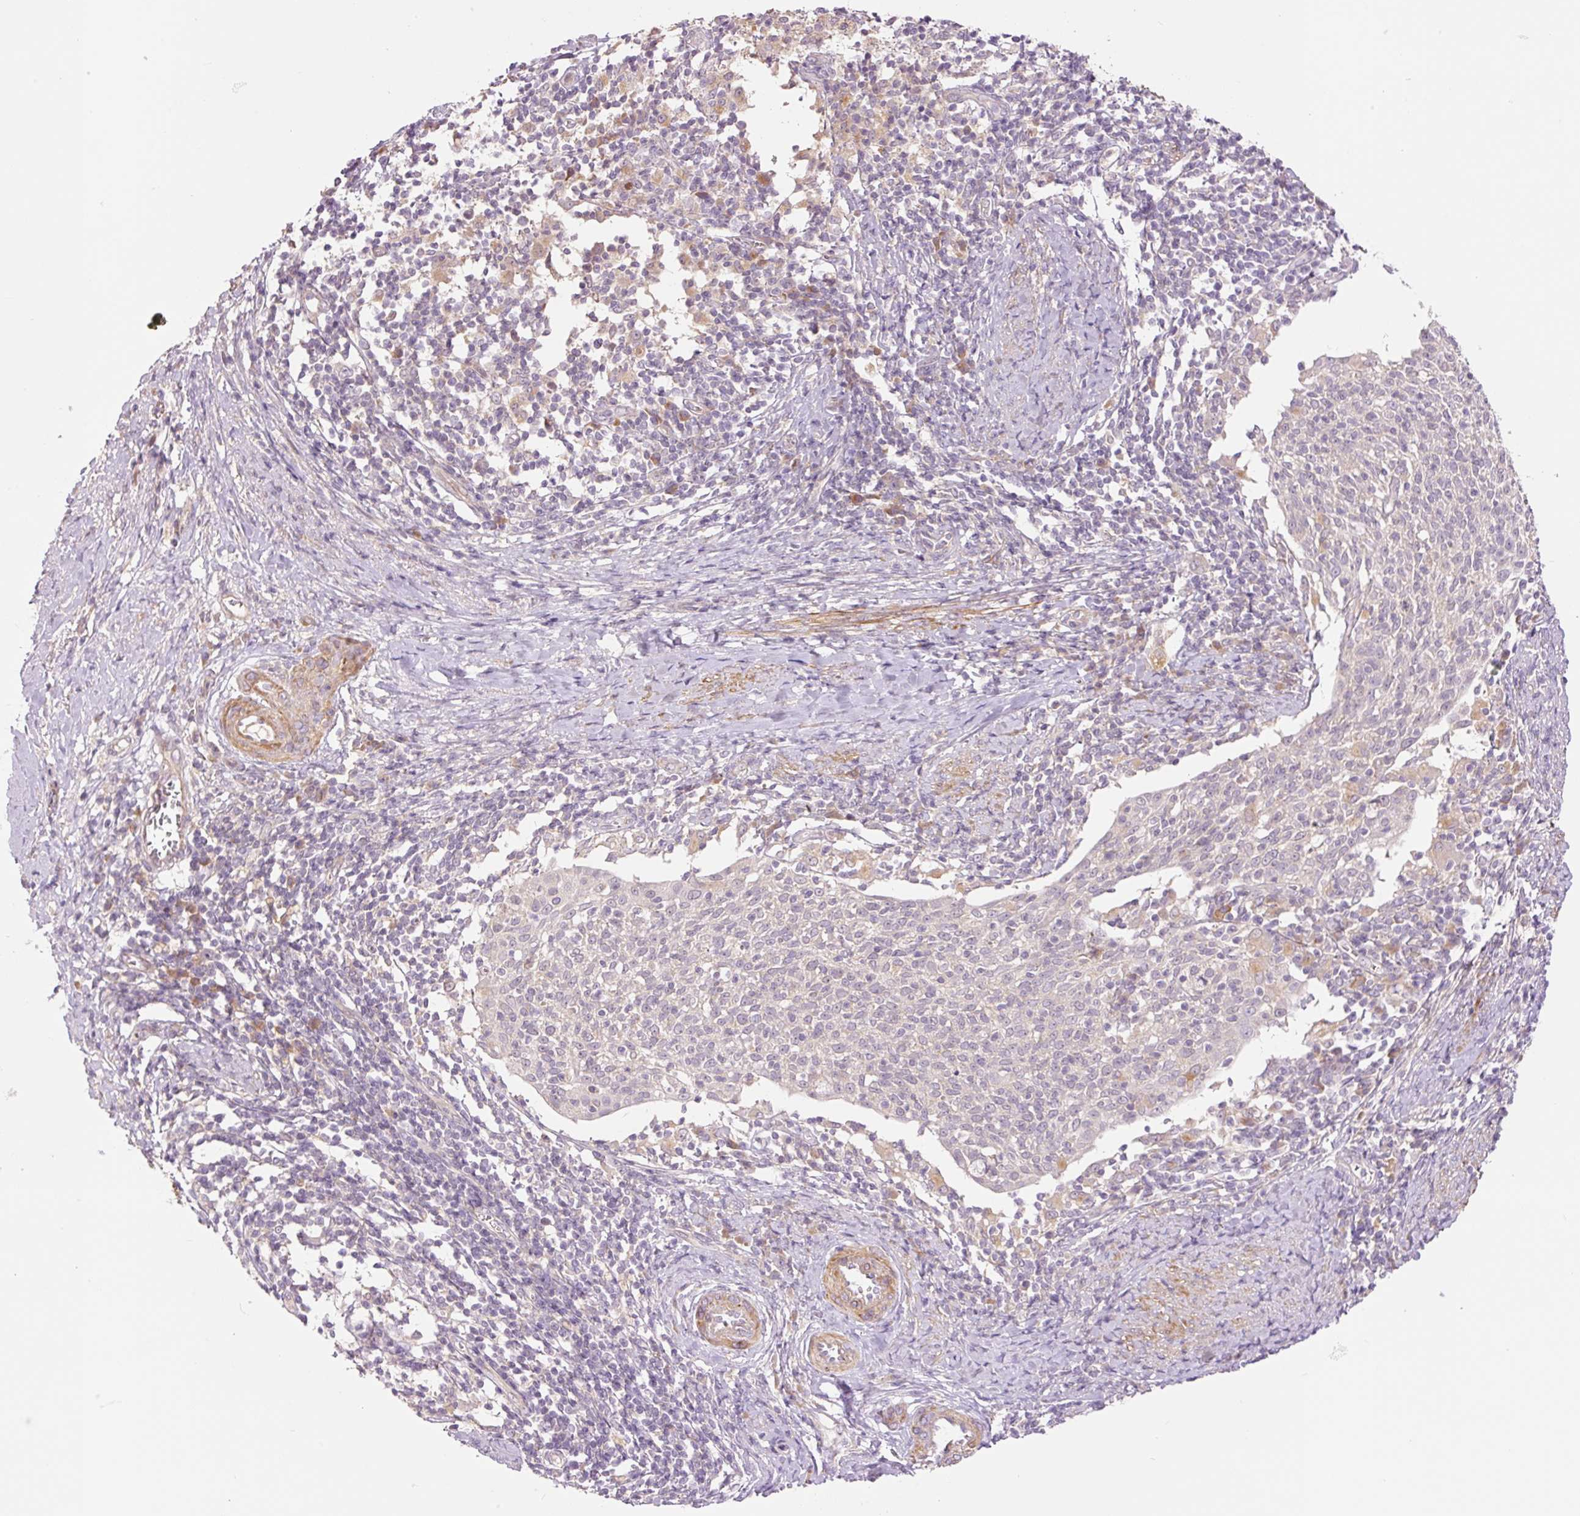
{"staining": {"intensity": "negative", "quantity": "none", "location": "none"}, "tissue": "cervical cancer", "cell_type": "Tumor cells", "image_type": "cancer", "snomed": [{"axis": "morphology", "description": "Squamous cell carcinoma, NOS"}, {"axis": "topography", "description": "Cervix"}], "caption": "An immunohistochemistry image of squamous cell carcinoma (cervical) is shown. There is no staining in tumor cells of squamous cell carcinoma (cervical).", "gene": "SLC29A3", "patient": {"sex": "female", "age": 52}}